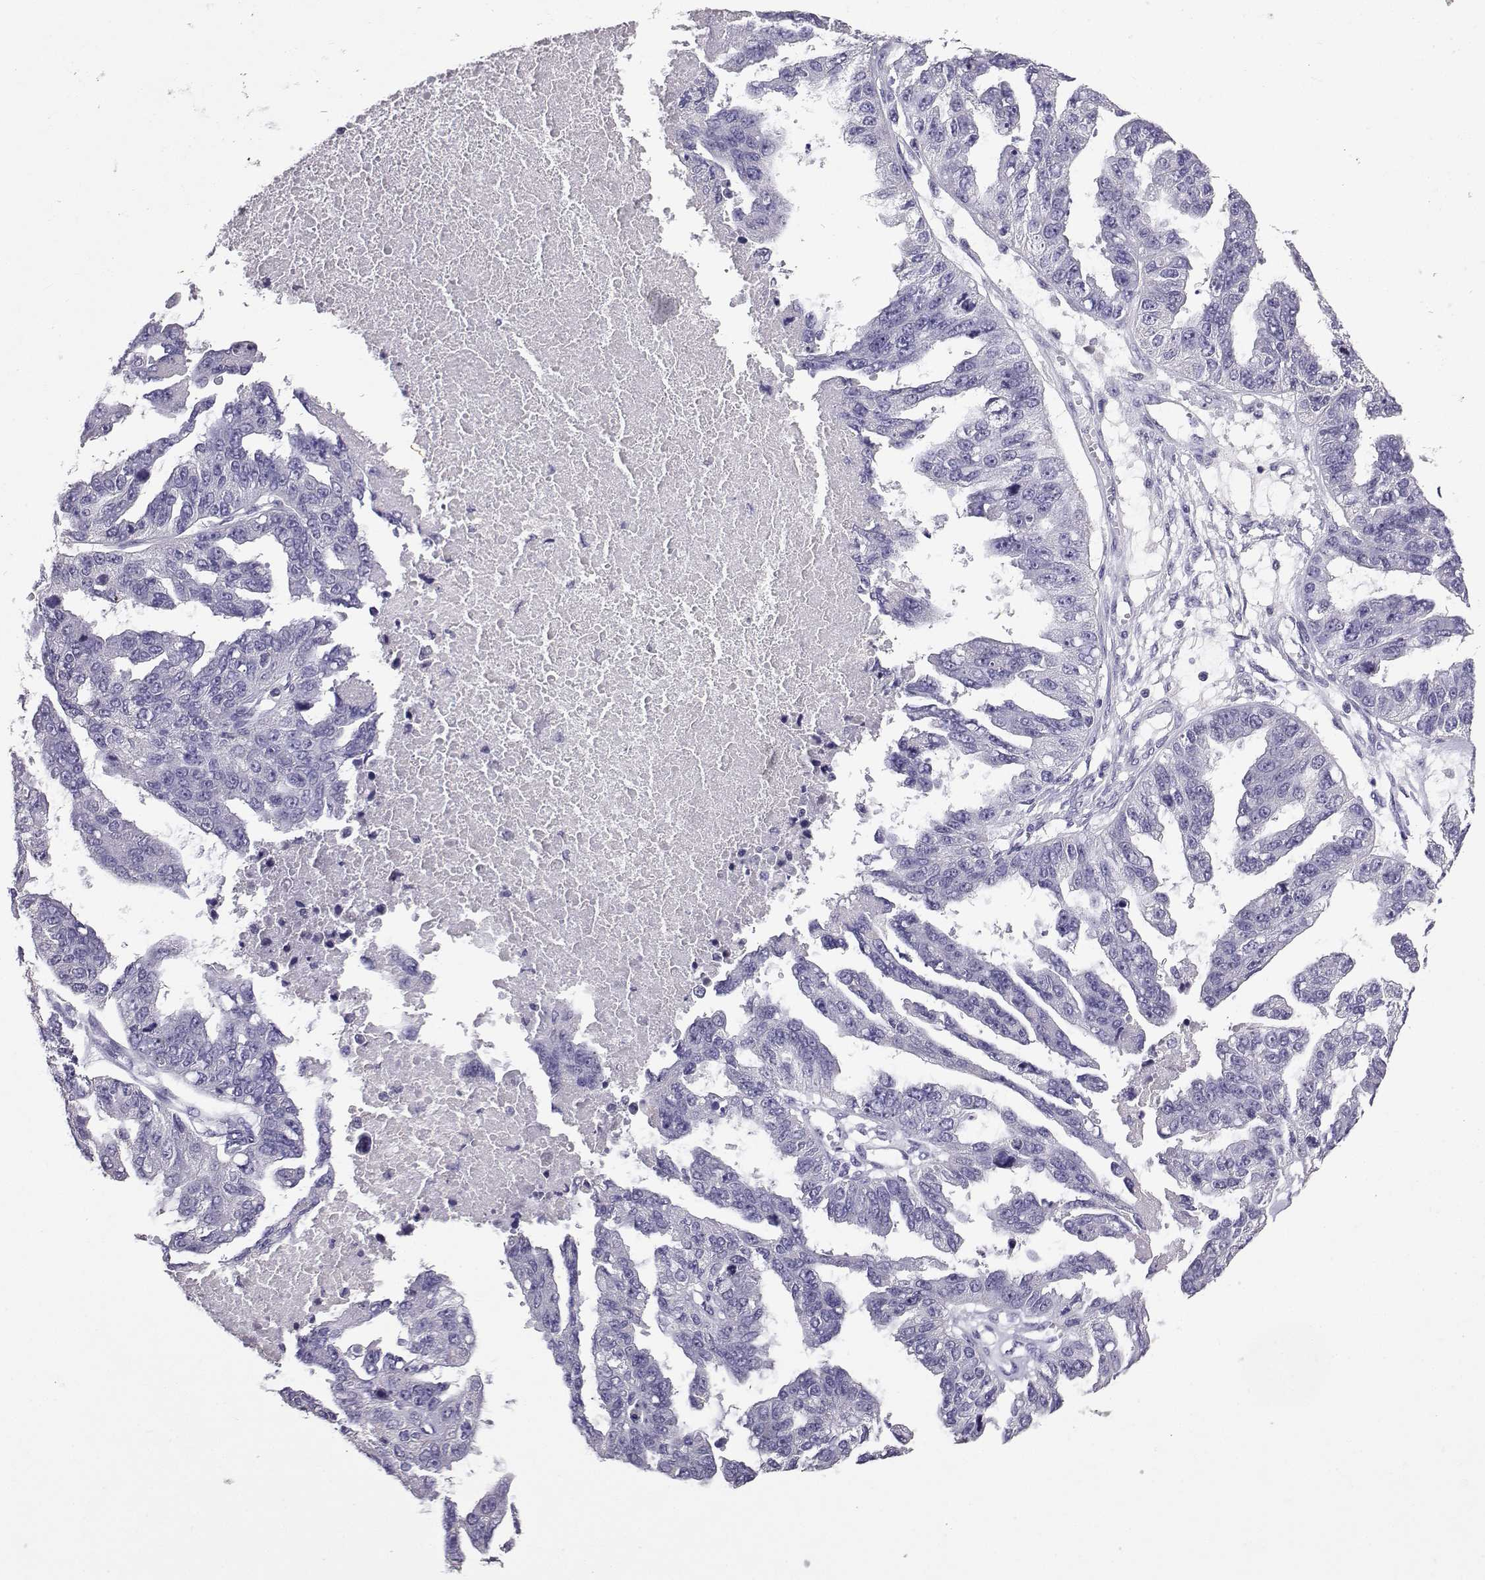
{"staining": {"intensity": "negative", "quantity": "none", "location": "none"}, "tissue": "ovarian cancer", "cell_type": "Tumor cells", "image_type": "cancer", "snomed": [{"axis": "morphology", "description": "Cystadenocarcinoma, serous, NOS"}, {"axis": "topography", "description": "Ovary"}], "caption": "Photomicrograph shows no protein expression in tumor cells of ovarian serous cystadenocarcinoma tissue.", "gene": "SPAG11B", "patient": {"sex": "female", "age": 58}}